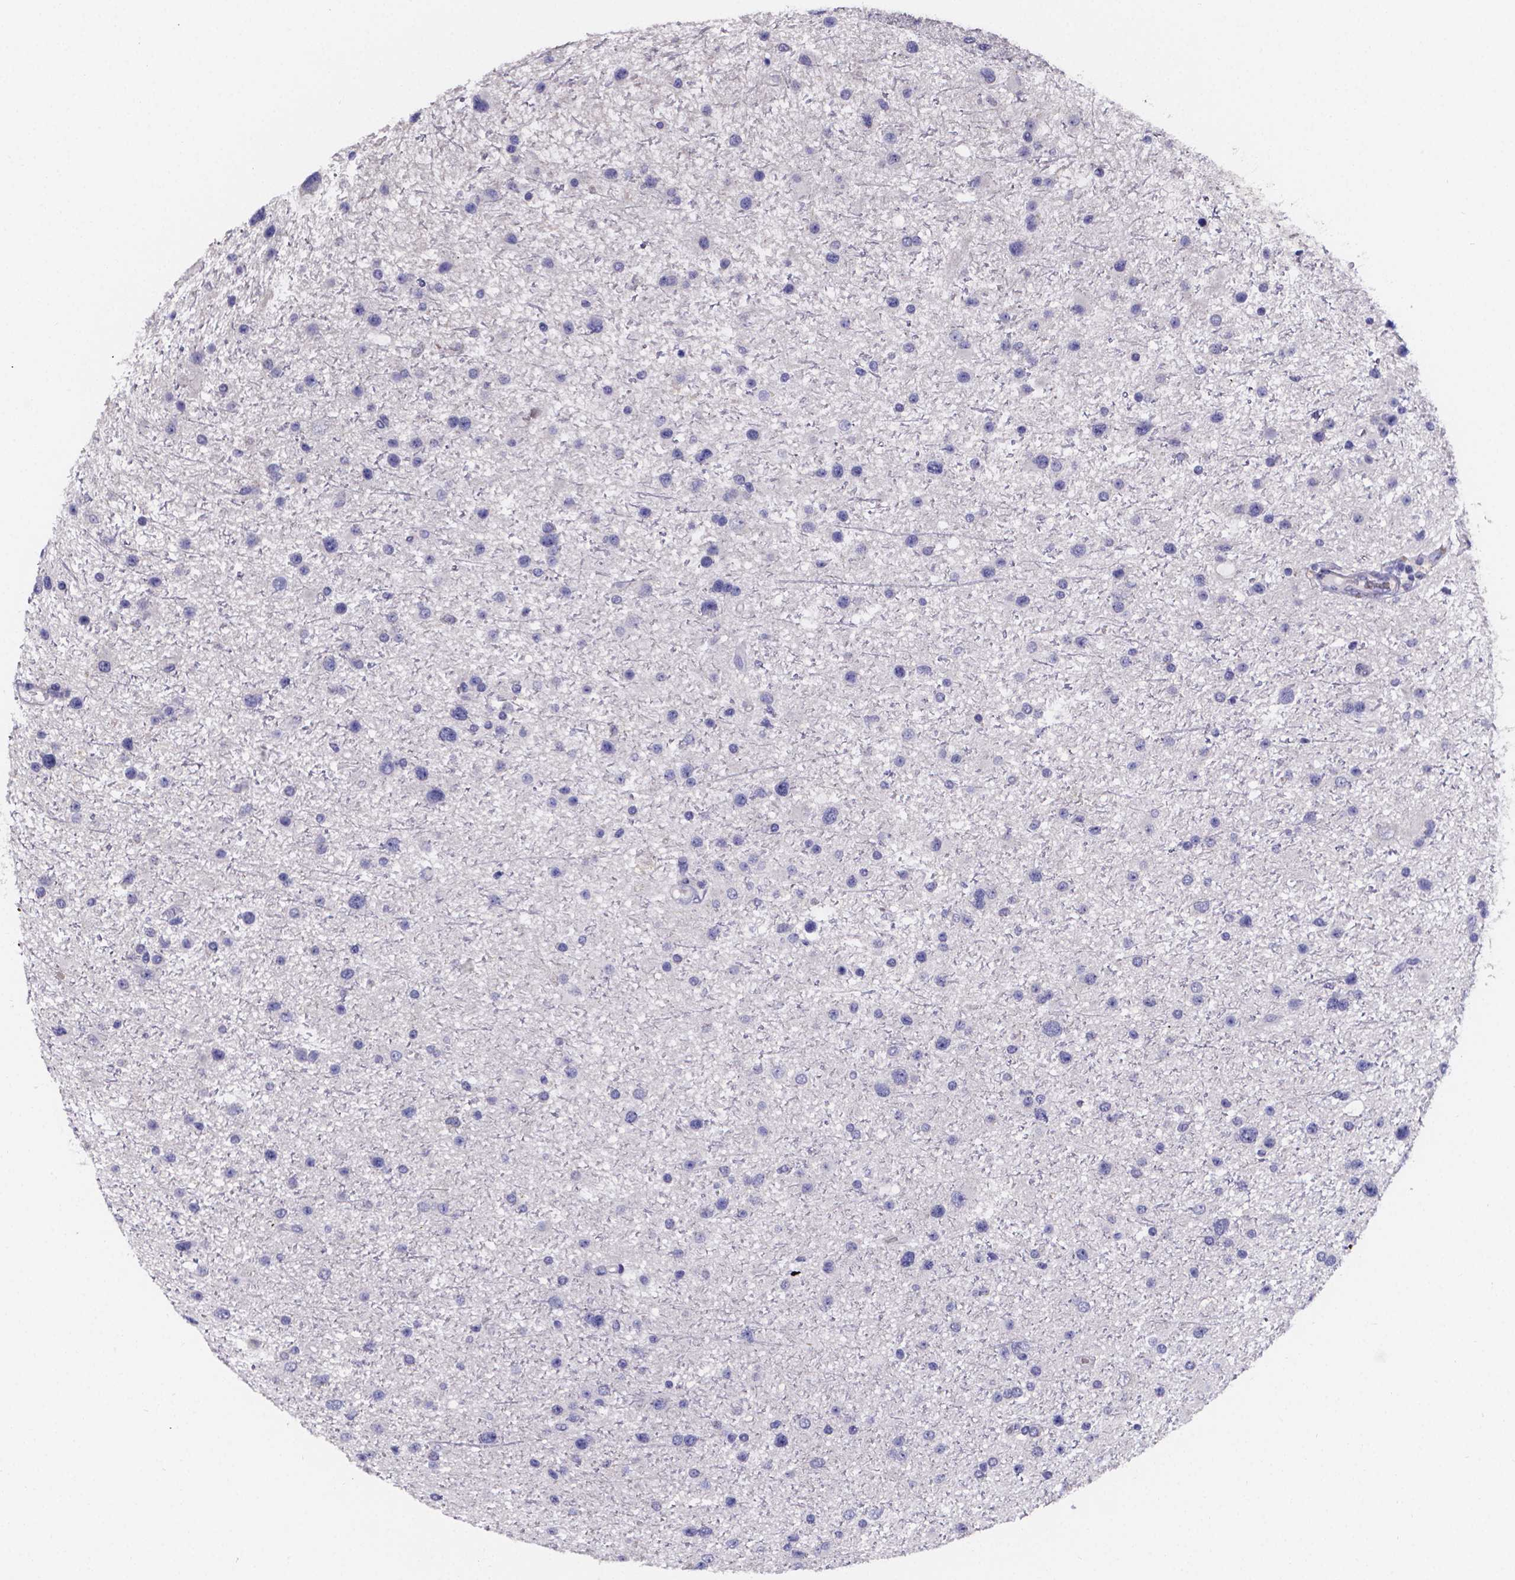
{"staining": {"intensity": "negative", "quantity": "none", "location": "none"}, "tissue": "glioma", "cell_type": "Tumor cells", "image_type": "cancer", "snomed": [{"axis": "morphology", "description": "Glioma, malignant, Low grade"}, {"axis": "topography", "description": "Brain"}], "caption": "An IHC photomicrograph of glioma is shown. There is no staining in tumor cells of glioma. Nuclei are stained in blue.", "gene": "GABRA3", "patient": {"sex": "female", "age": 32}}